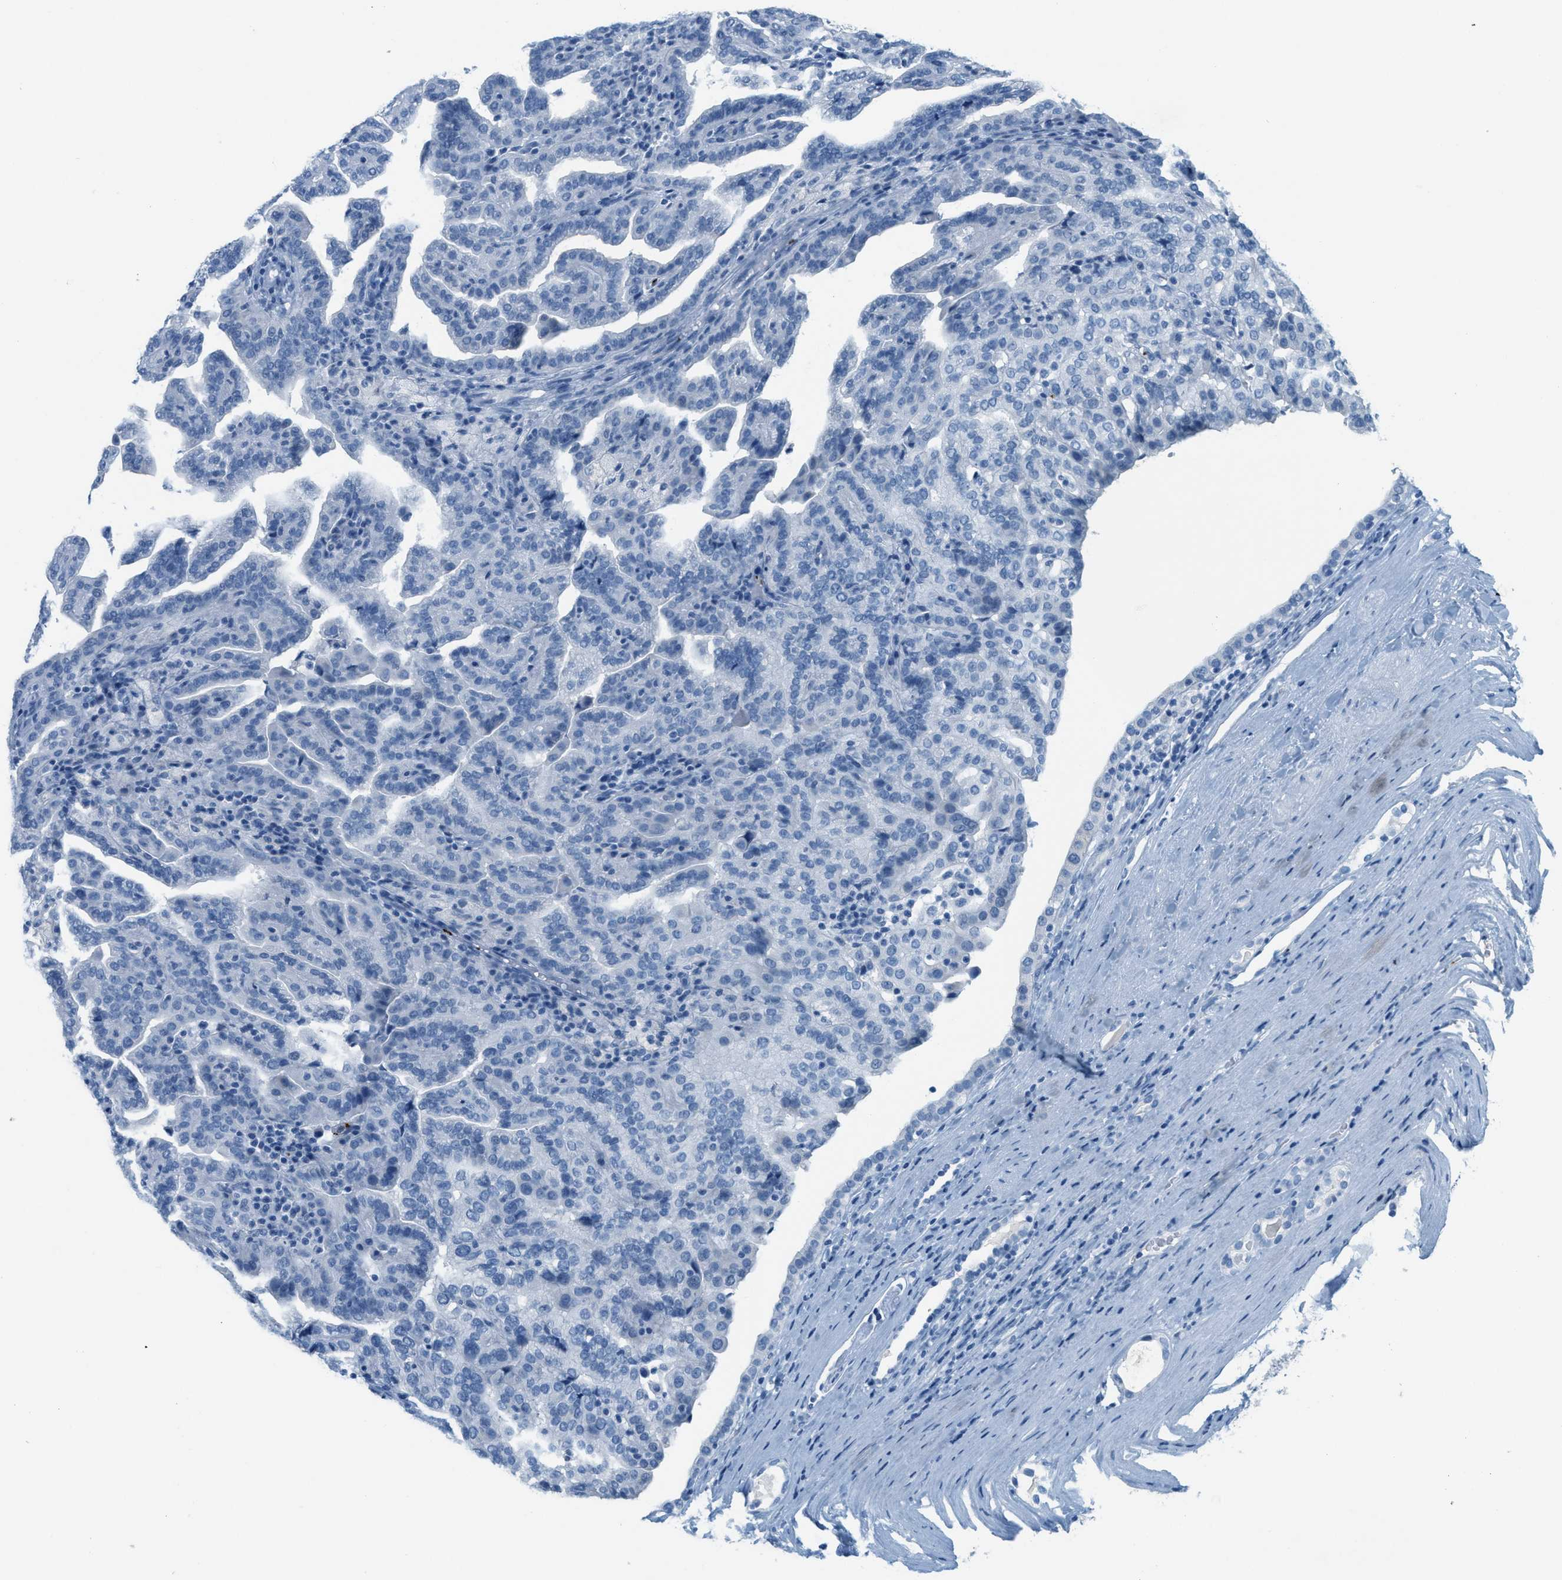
{"staining": {"intensity": "negative", "quantity": "none", "location": "none"}, "tissue": "renal cancer", "cell_type": "Tumor cells", "image_type": "cancer", "snomed": [{"axis": "morphology", "description": "Adenocarcinoma, NOS"}, {"axis": "topography", "description": "Kidney"}], "caption": "Adenocarcinoma (renal) stained for a protein using immunohistochemistry (IHC) displays no expression tumor cells.", "gene": "PPBP", "patient": {"sex": "male", "age": 61}}